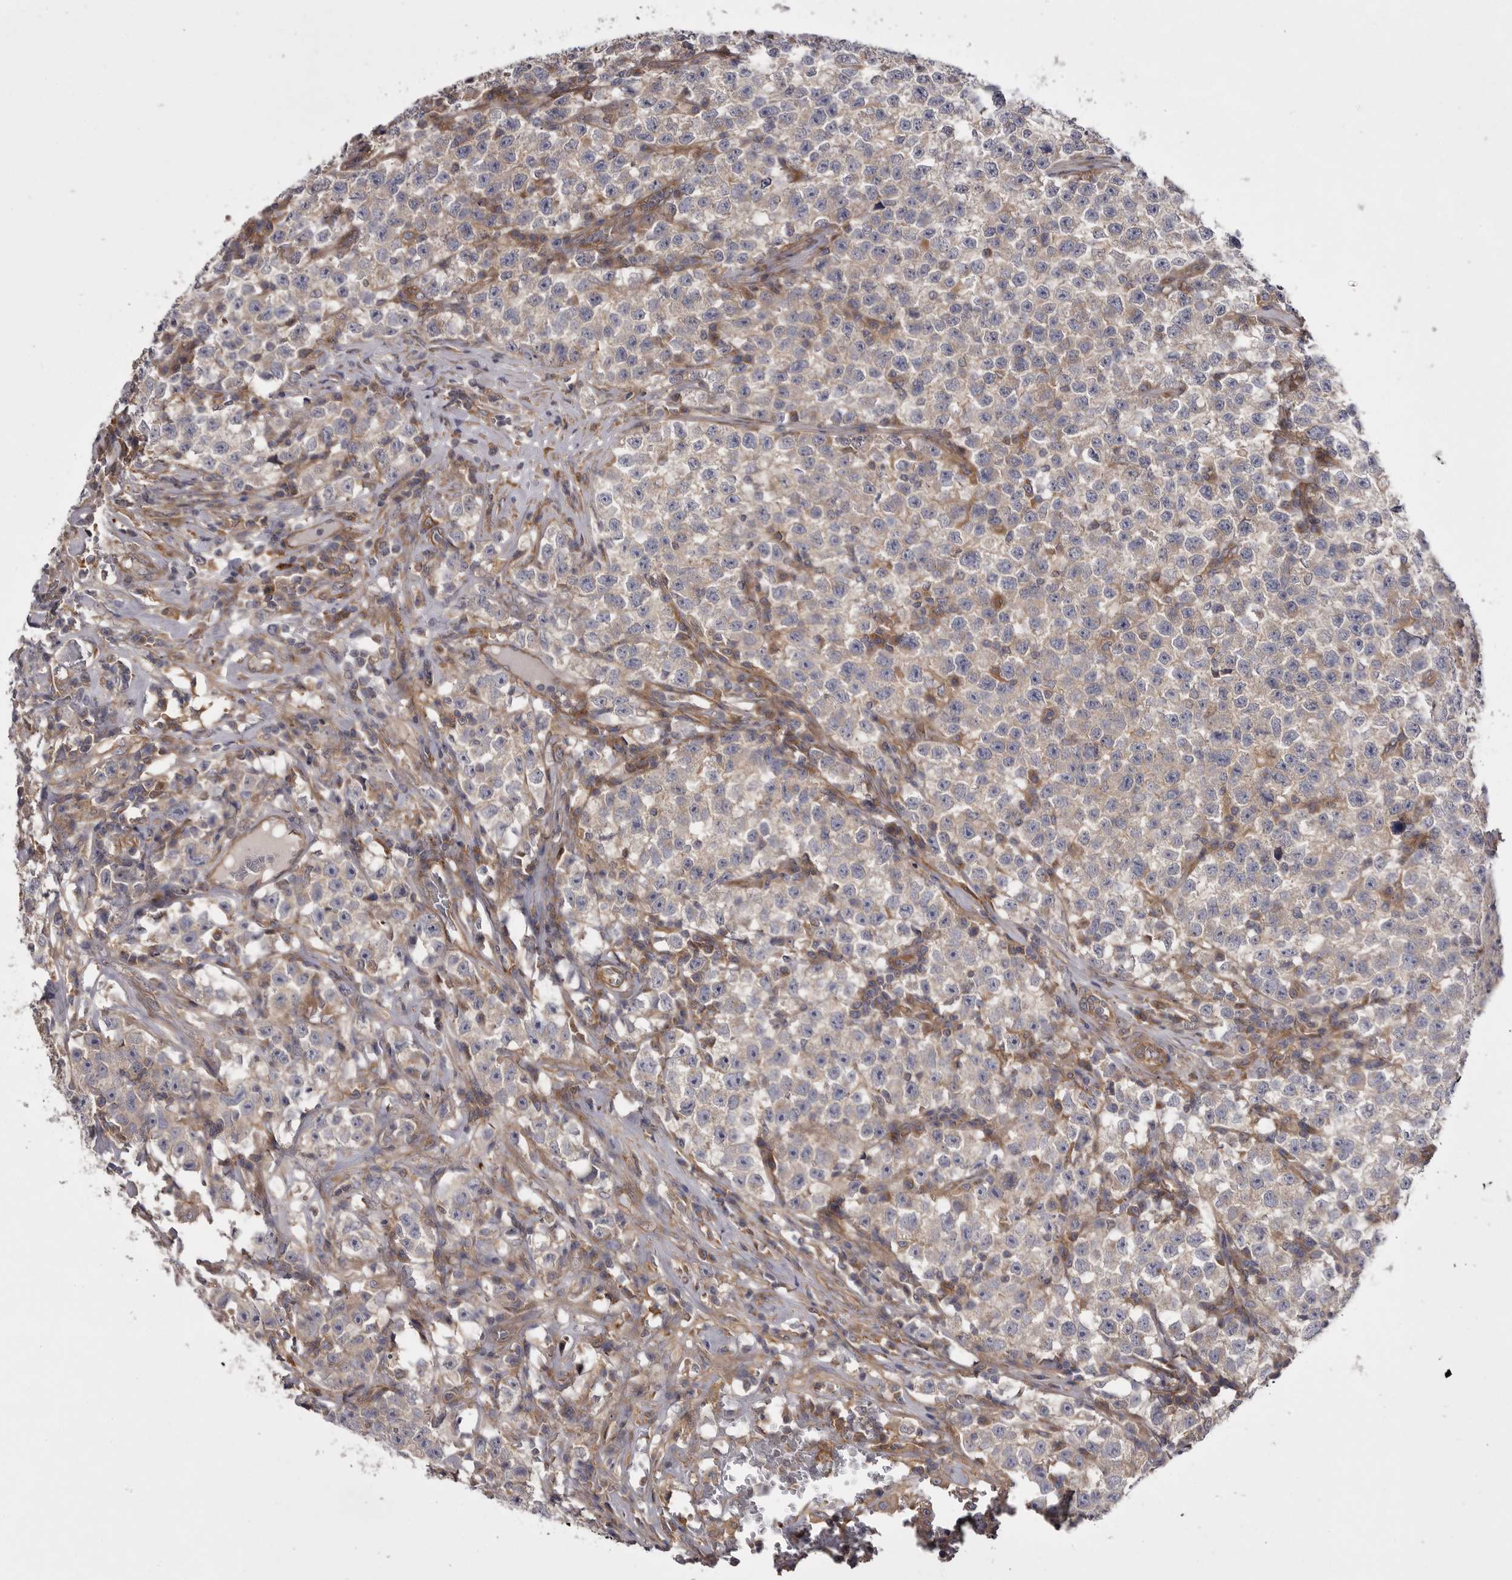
{"staining": {"intensity": "weak", "quantity": "<25%", "location": "cytoplasmic/membranous"}, "tissue": "testis cancer", "cell_type": "Tumor cells", "image_type": "cancer", "snomed": [{"axis": "morphology", "description": "Seminoma, NOS"}, {"axis": "topography", "description": "Testis"}], "caption": "Immunohistochemistry (IHC) micrograph of human testis cancer (seminoma) stained for a protein (brown), which reveals no staining in tumor cells. (DAB immunohistochemistry visualized using brightfield microscopy, high magnification).", "gene": "OSBPL9", "patient": {"sex": "male", "age": 22}}